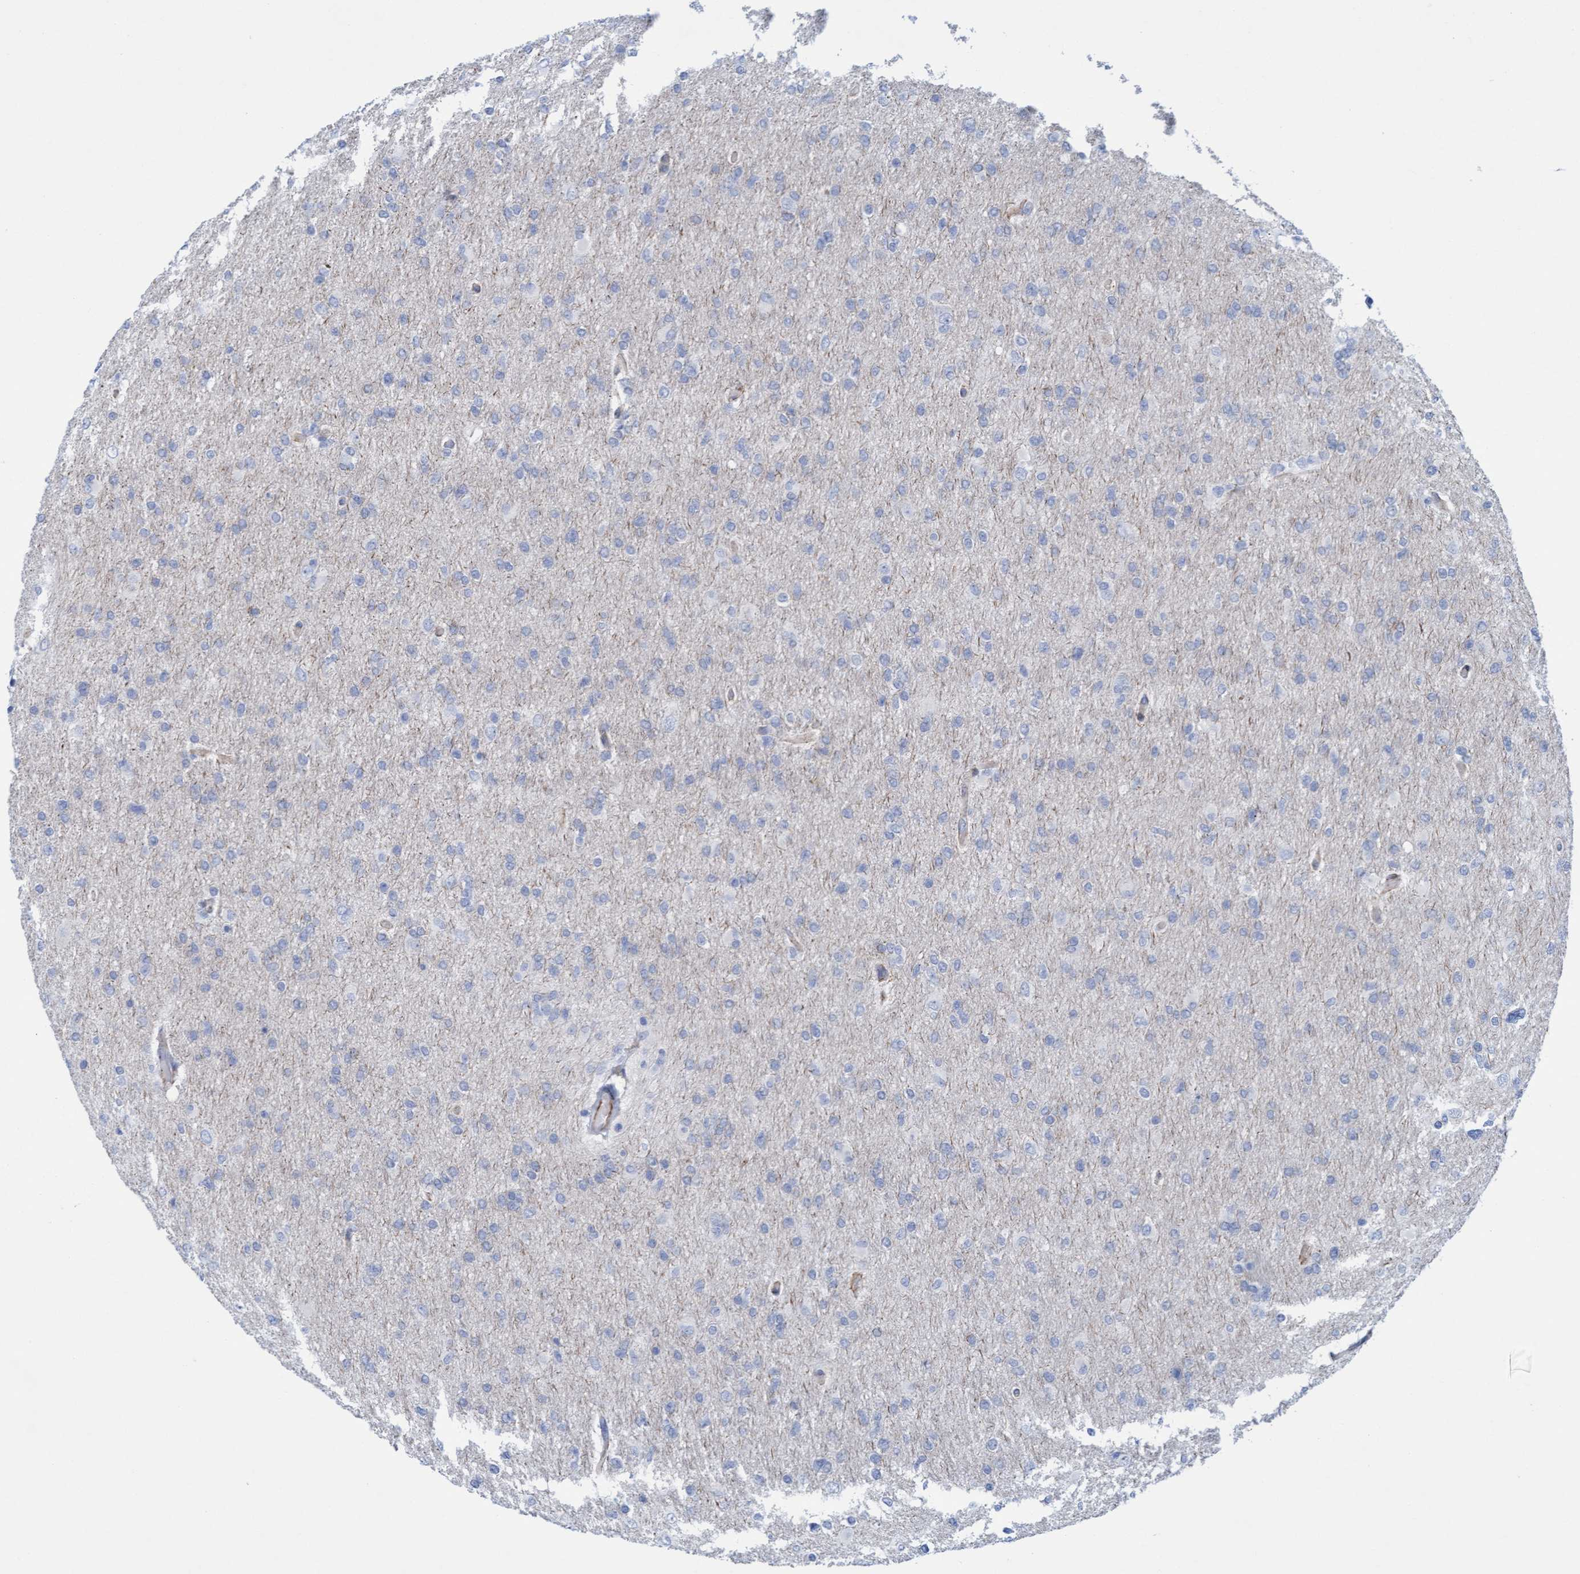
{"staining": {"intensity": "negative", "quantity": "none", "location": "none"}, "tissue": "glioma", "cell_type": "Tumor cells", "image_type": "cancer", "snomed": [{"axis": "morphology", "description": "Glioma, malignant, High grade"}, {"axis": "topography", "description": "Cerebral cortex"}], "caption": "This is an immunohistochemistry (IHC) image of glioma. There is no positivity in tumor cells.", "gene": "MTFR1", "patient": {"sex": "female", "age": 36}}